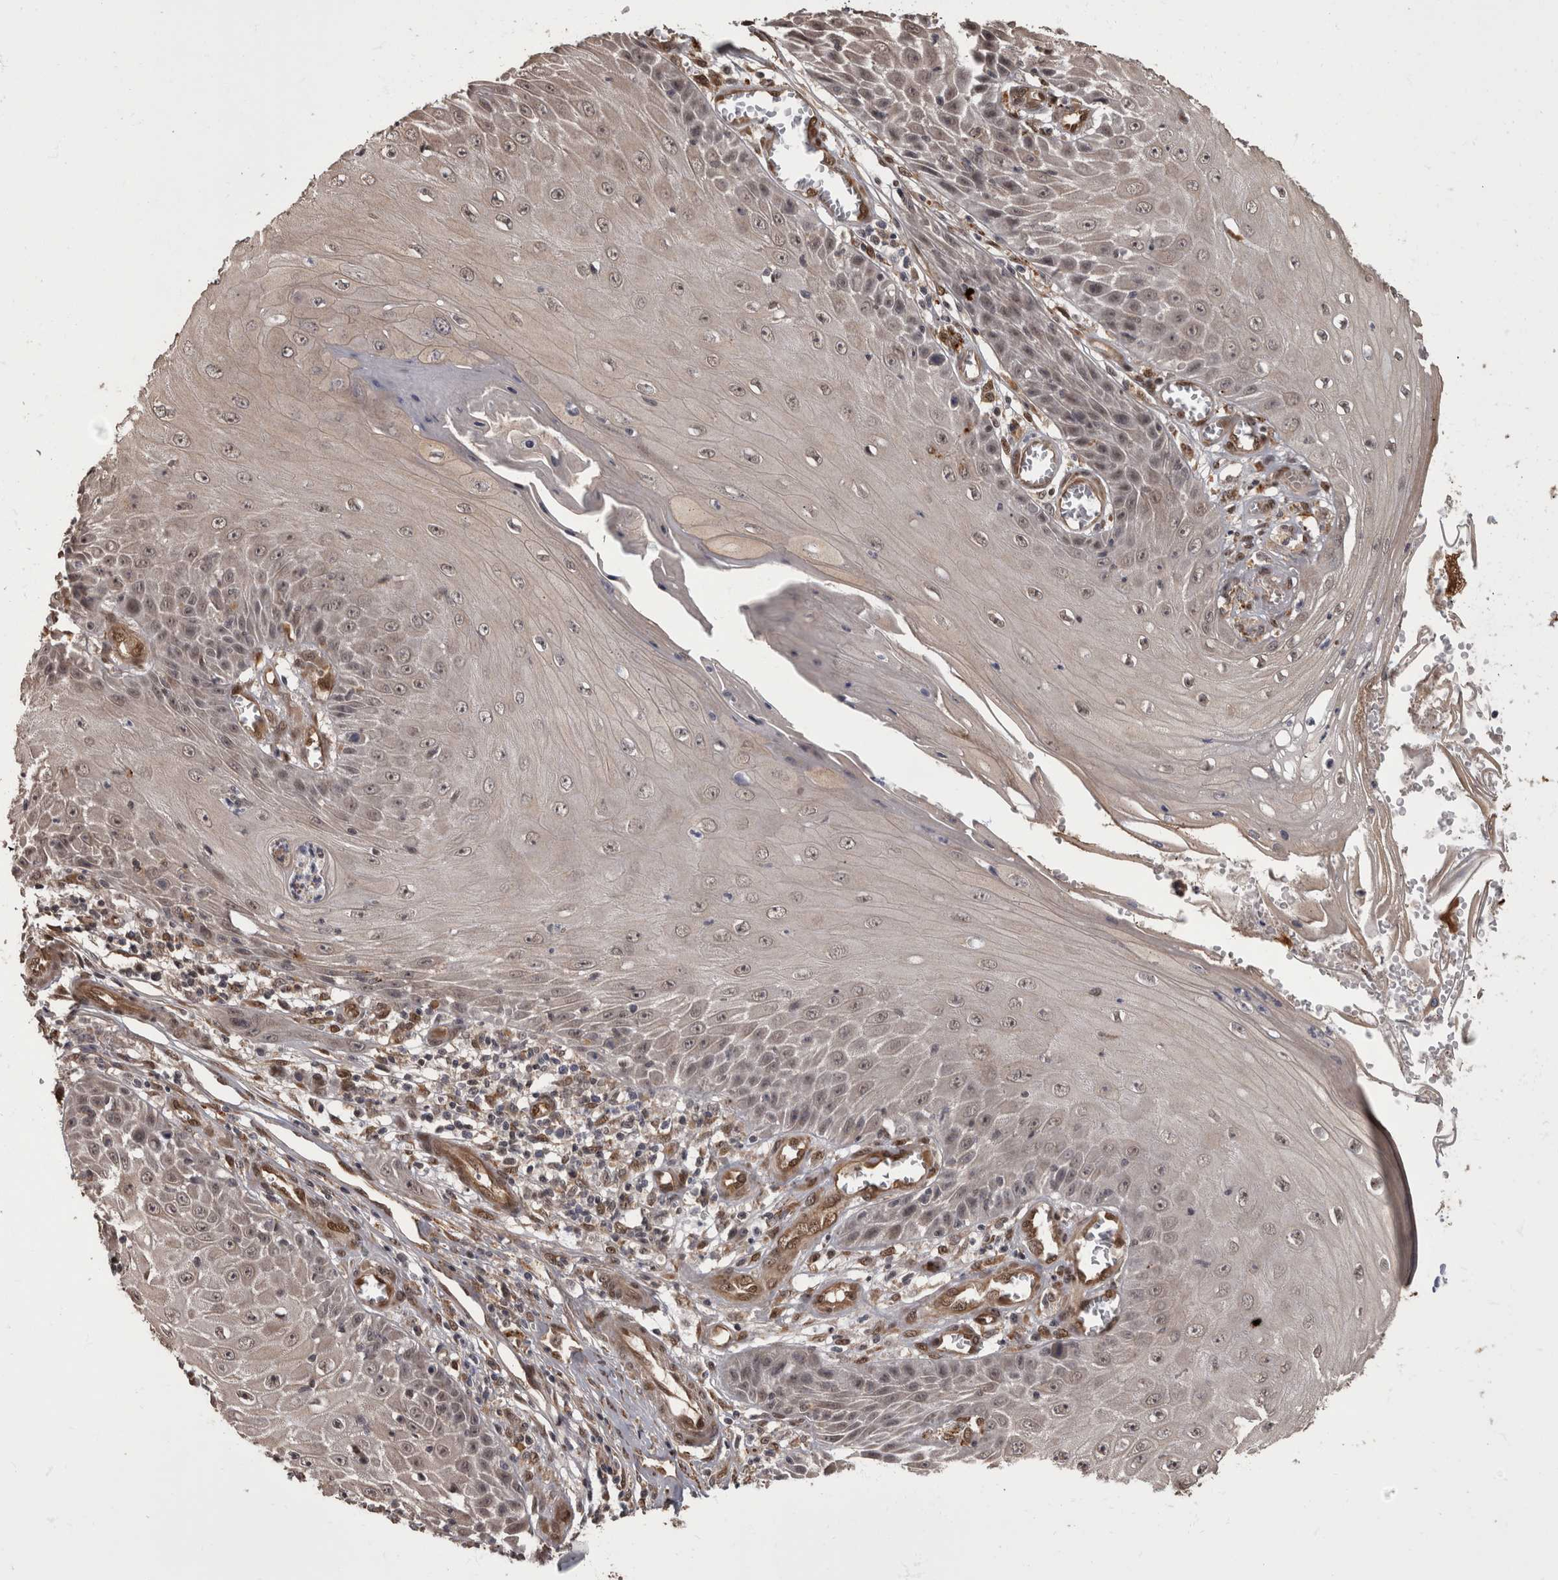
{"staining": {"intensity": "weak", "quantity": "25%-75%", "location": "nuclear"}, "tissue": "skin cancer", "cell_type": "Tumor cells", "image_type": "cancer", "snomed": [{"axis": "morphology", "description": "Squamous cell carcinoma, NOS"}, {"axis": "topography", "description": "Skin"}], "caption": "Immunohistochemistry photomicrograph of squamous cell carcinoma (skin) stained for a protein (brown), which displays low levels of weak nuclear staining in approximately 25%-75% of tumor cells.", "gene": "AKT3", "patient": {"sex": "female", "age": 73}}